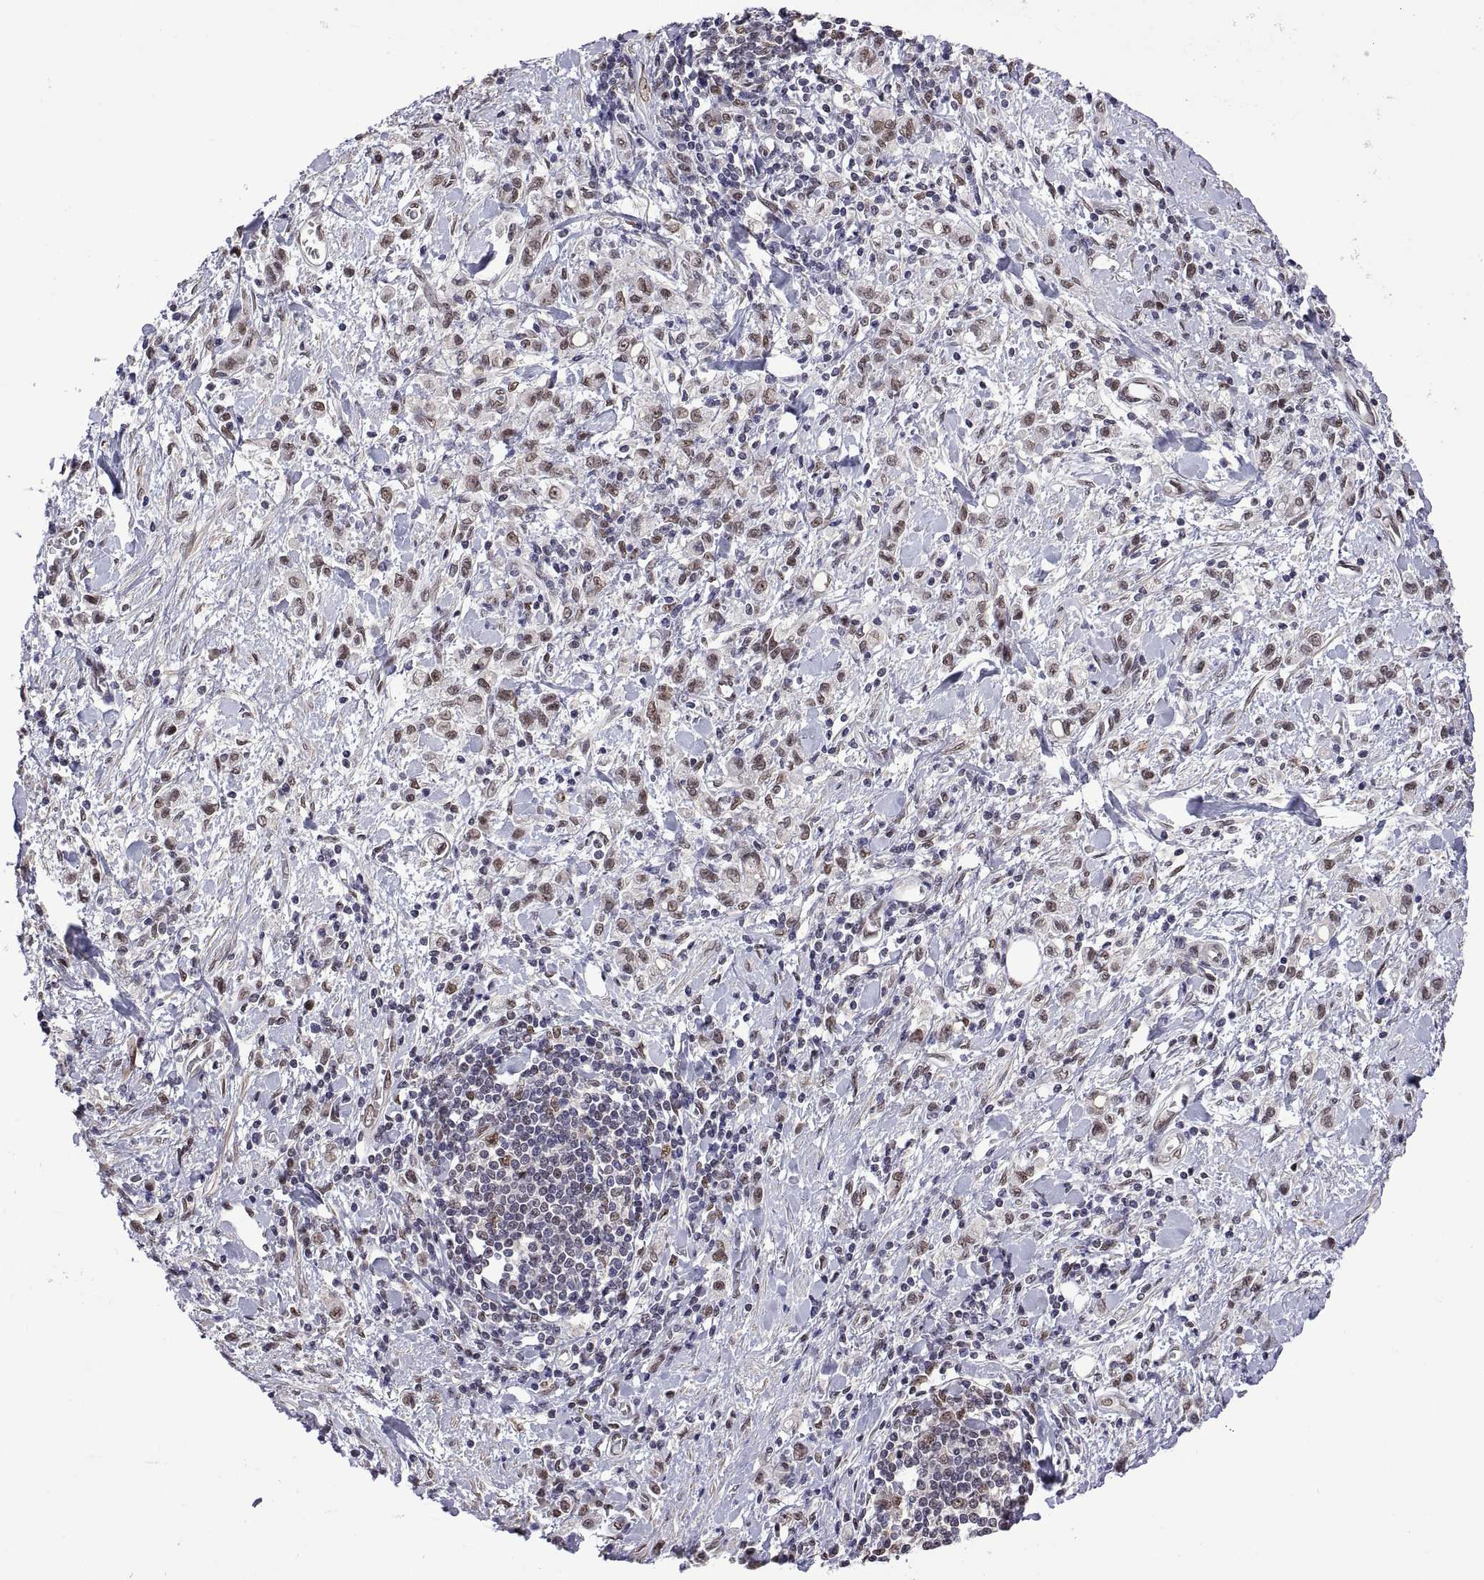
{"staining": {"intensity": "weak", "quantity": "25%-75%", "location": "nuclear"}, "tissue": "stomach cancer", "cell_type": "Tumor cells", "image_type": "cancer", "snomed": [{"axis": "morphology", "description": "Adenocarcinoma, NOS"}, {"axis": "topography", "description": "Stomach"}], "caption": "Stomach cancer stained with a brown dye shows weak nuclear positive expression in about 25%-75% of tumor cells.", "gene": "NR4A1", "patient": {"sex": "male", "age": 77}}